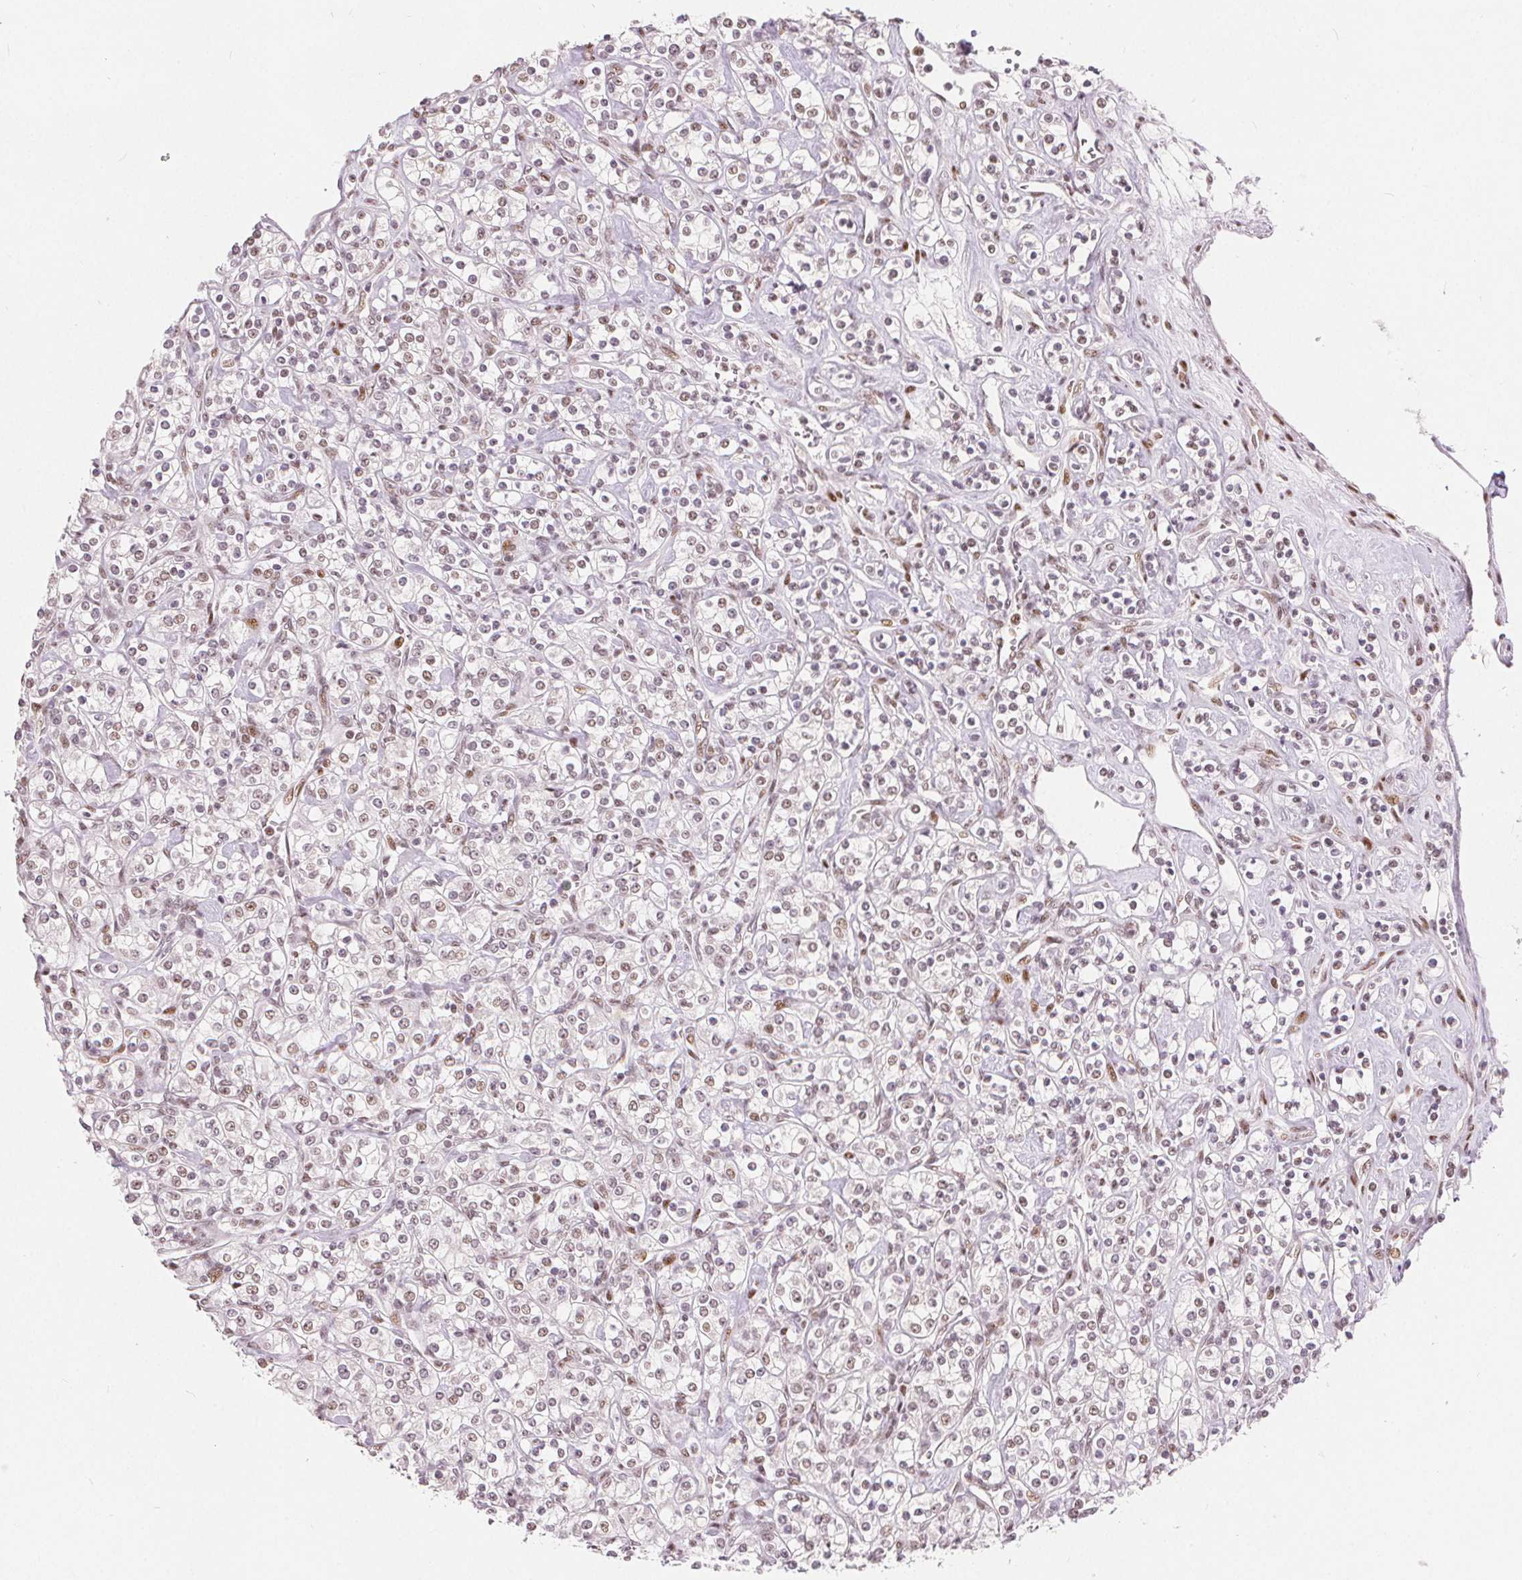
{"staining": {"intensity": "weak", "quantity": ">75%", "location": "nuclear"}, "tissue": "renal cancer", "cell_type": "Tumor cells", "image_type": "cancer", "snomed": [{"axis": "morphology", "description": "Adenocarcinoma, NOS"}, {"axis": "topography", "description": "Kidney"}], "caption": "A photomicrograph of human adenocarcinoma (renal) stained for a protein exhibits weak nuclear brown staining in tumor cells.", "gene": "ZNF703", "patient": {"sex": "male", "age": 77}}